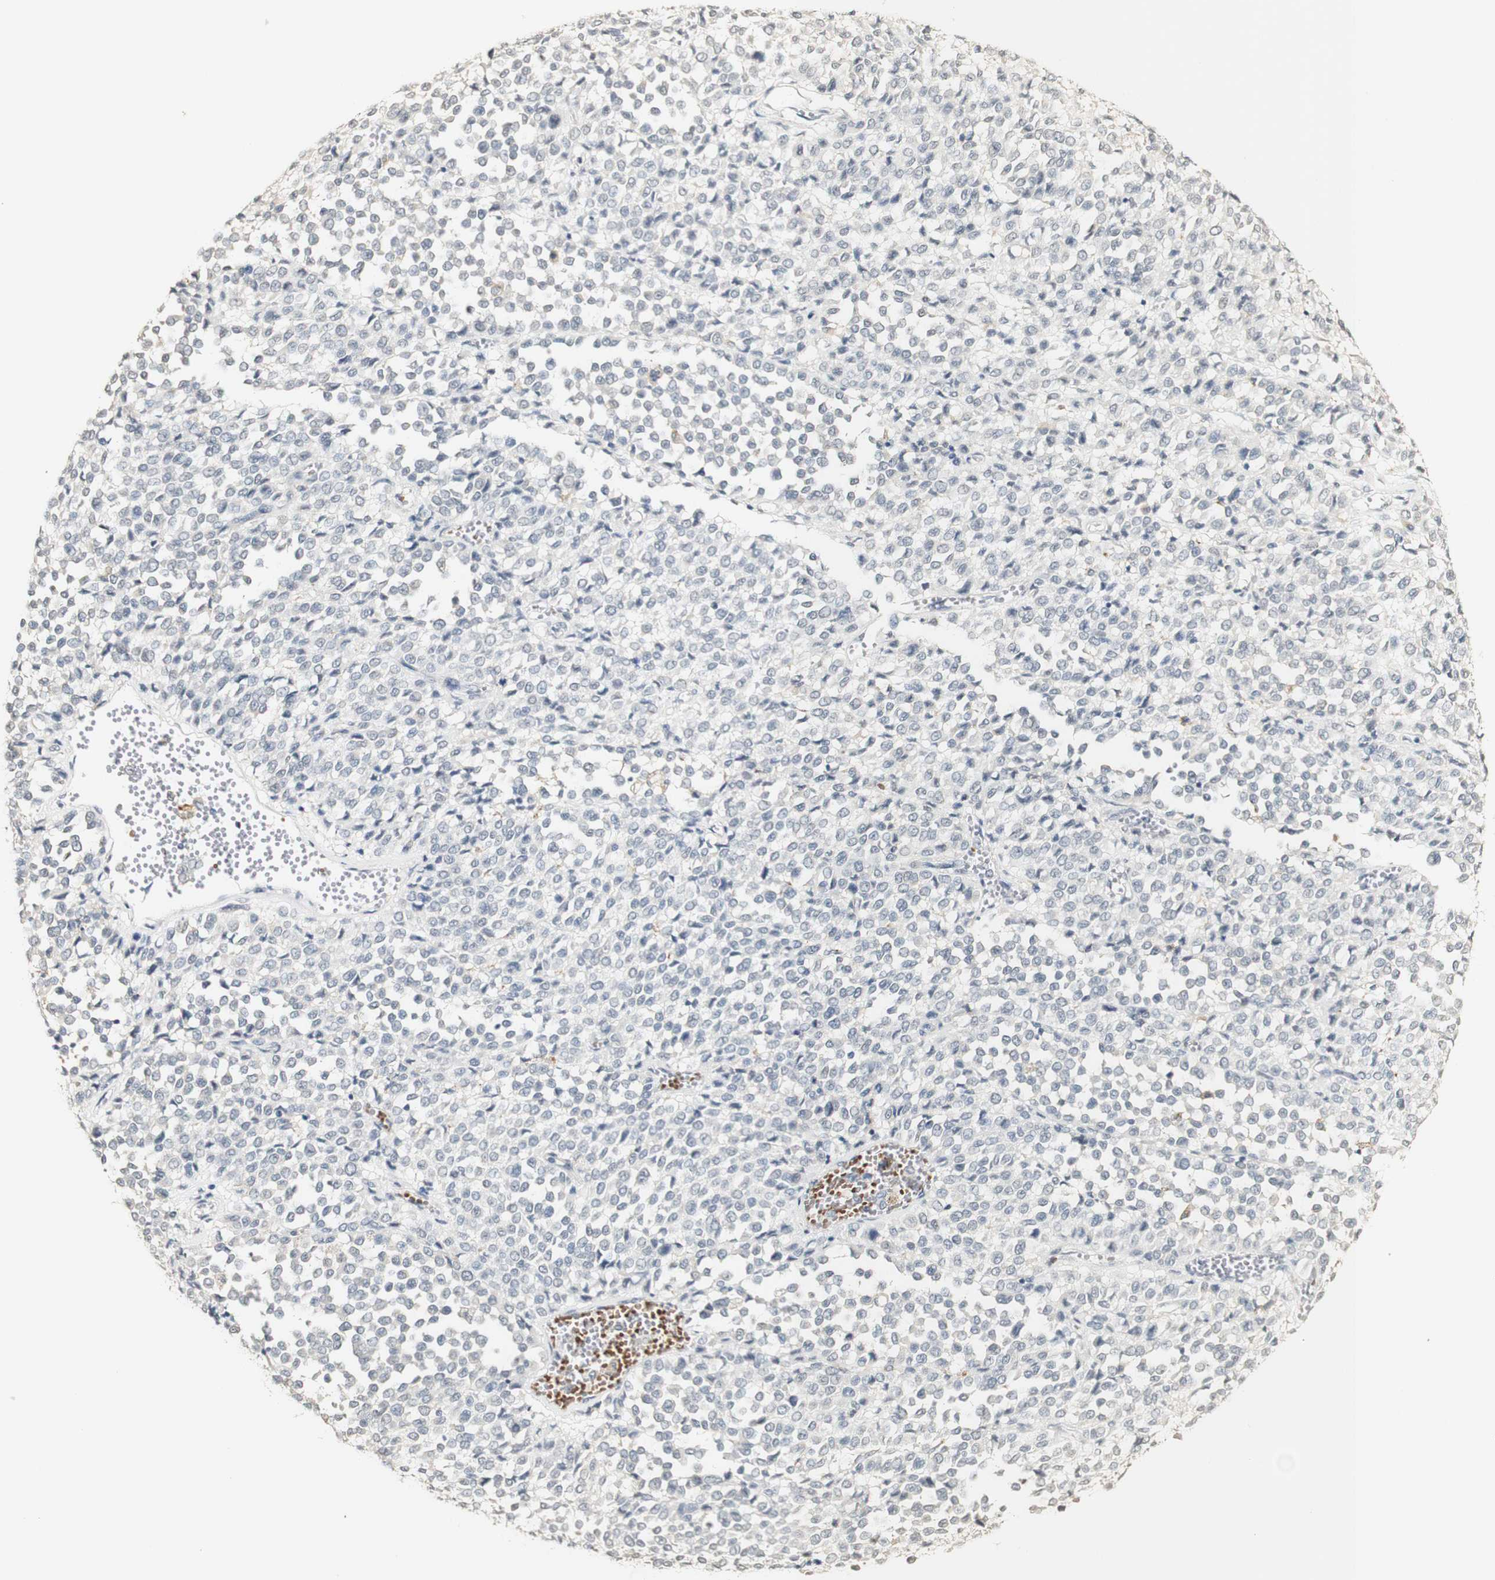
{"staining": {"intensity": "negative", "quantity": "none", "location": "none"}, "tissue": "melanoma", "cell_type": "Tumor cells", "image_type": "cancer", "snomed": [{"axis": "morphology", "description": "Malignant melanoma, Metastatic site"}, {"axis": "topography", "description": "Pancreas"}], "caption": "Immunohistochemistry of human melanoma displays no expression in tumor cells.", "gene": "SYT7", "patient": {"sex": "female", "age": 30}}